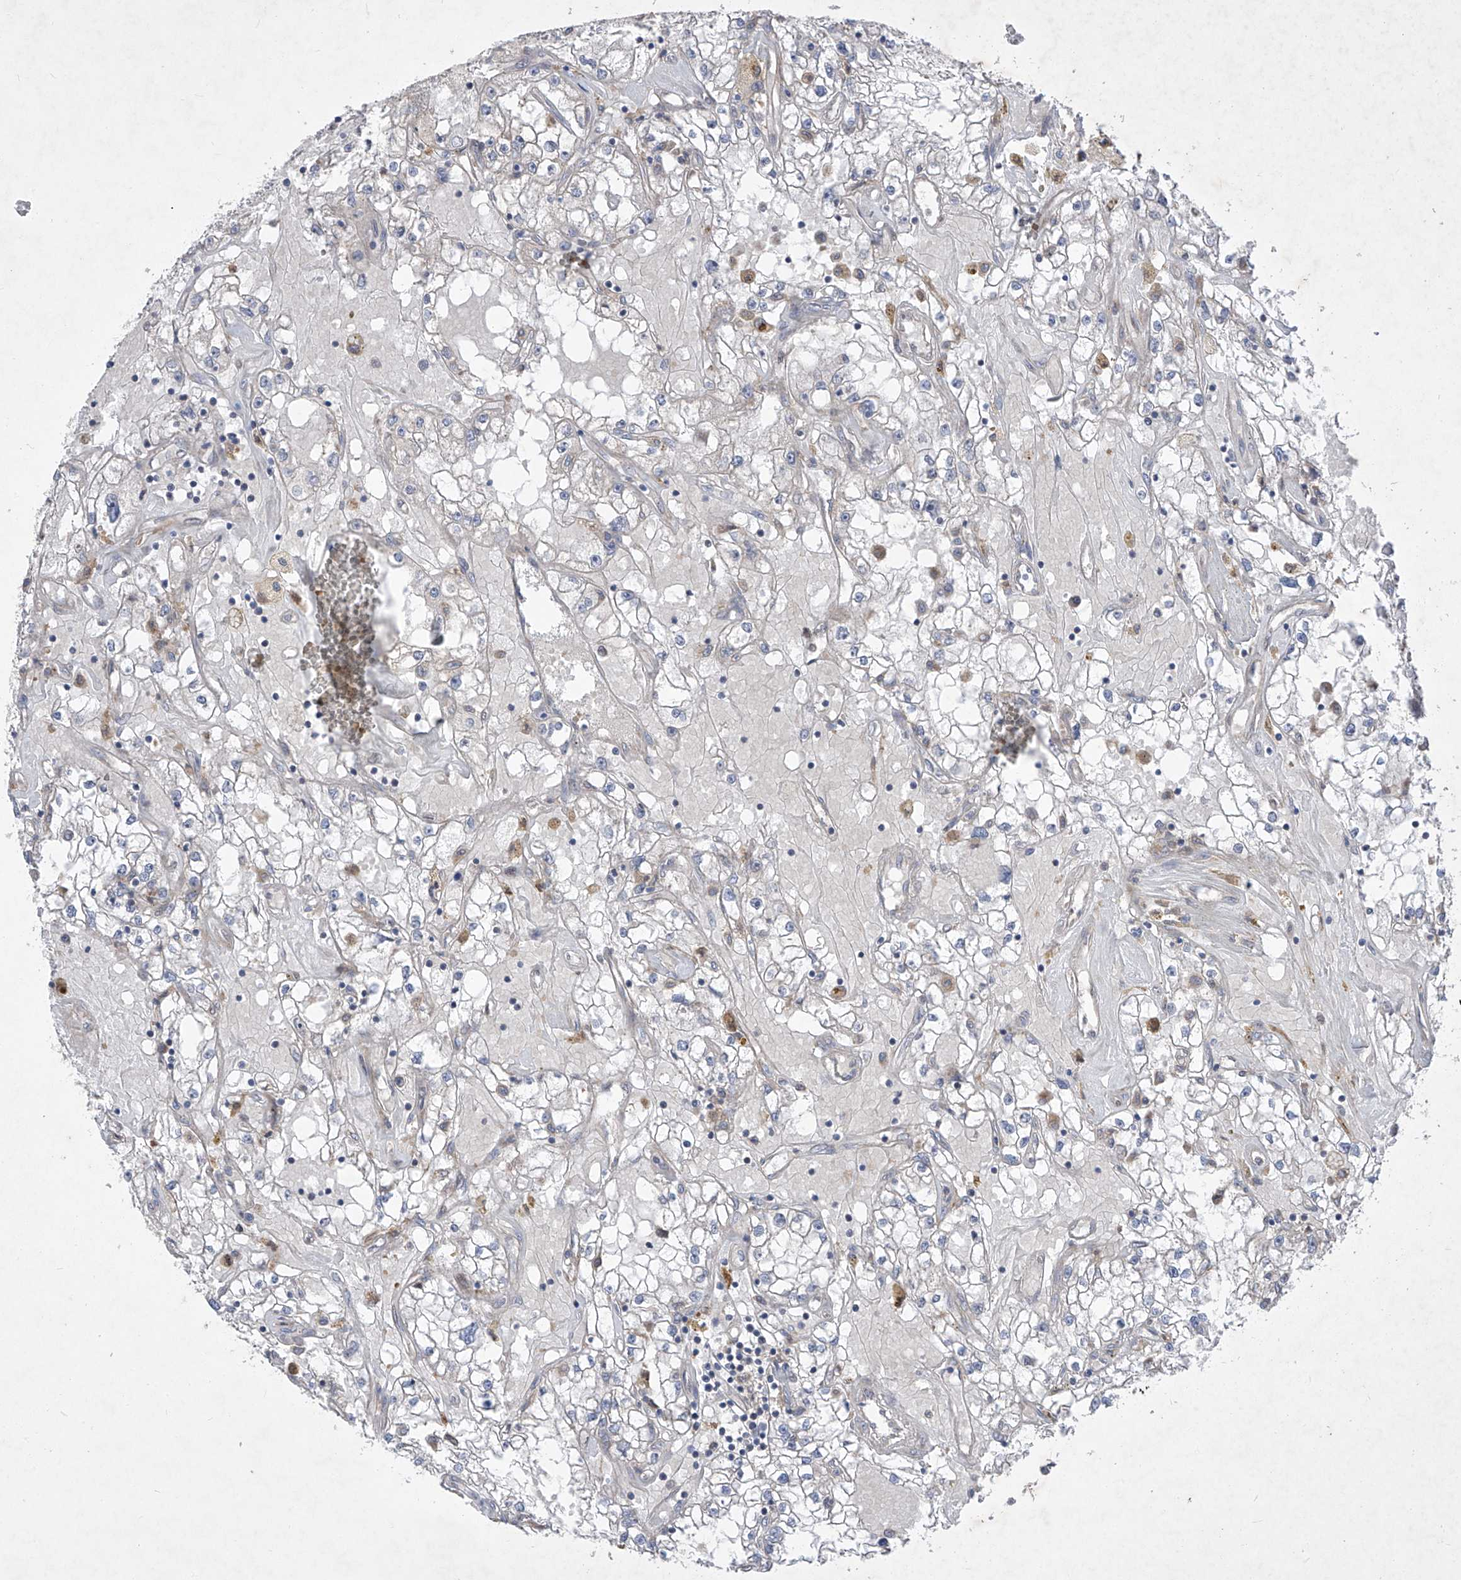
{"staining": {"intensity": "negative", "quantity": "none", "location": "none"}, "tissue": "renal cancer", "cell_type": "Tumor cells", "image_type": "cancer", "snomed": [{"axis": "morphology", "description": "Adenocarcinoma, NOS"}, {"axis": "topography", "description": "Kidney"}], "caption": "IHC micrograph of neoplastic tissue: renal cancer stained with DAB (3,3'-diaminobenzidine) displays no significant protein staining in tumor cells. (DAB (3,3'-diaminobenzidine) immunohistochemistry visualized using brightfield microscopy, high magnification).", "gene": "COQ3", "patient": {"sex": "male", "age": 56}}